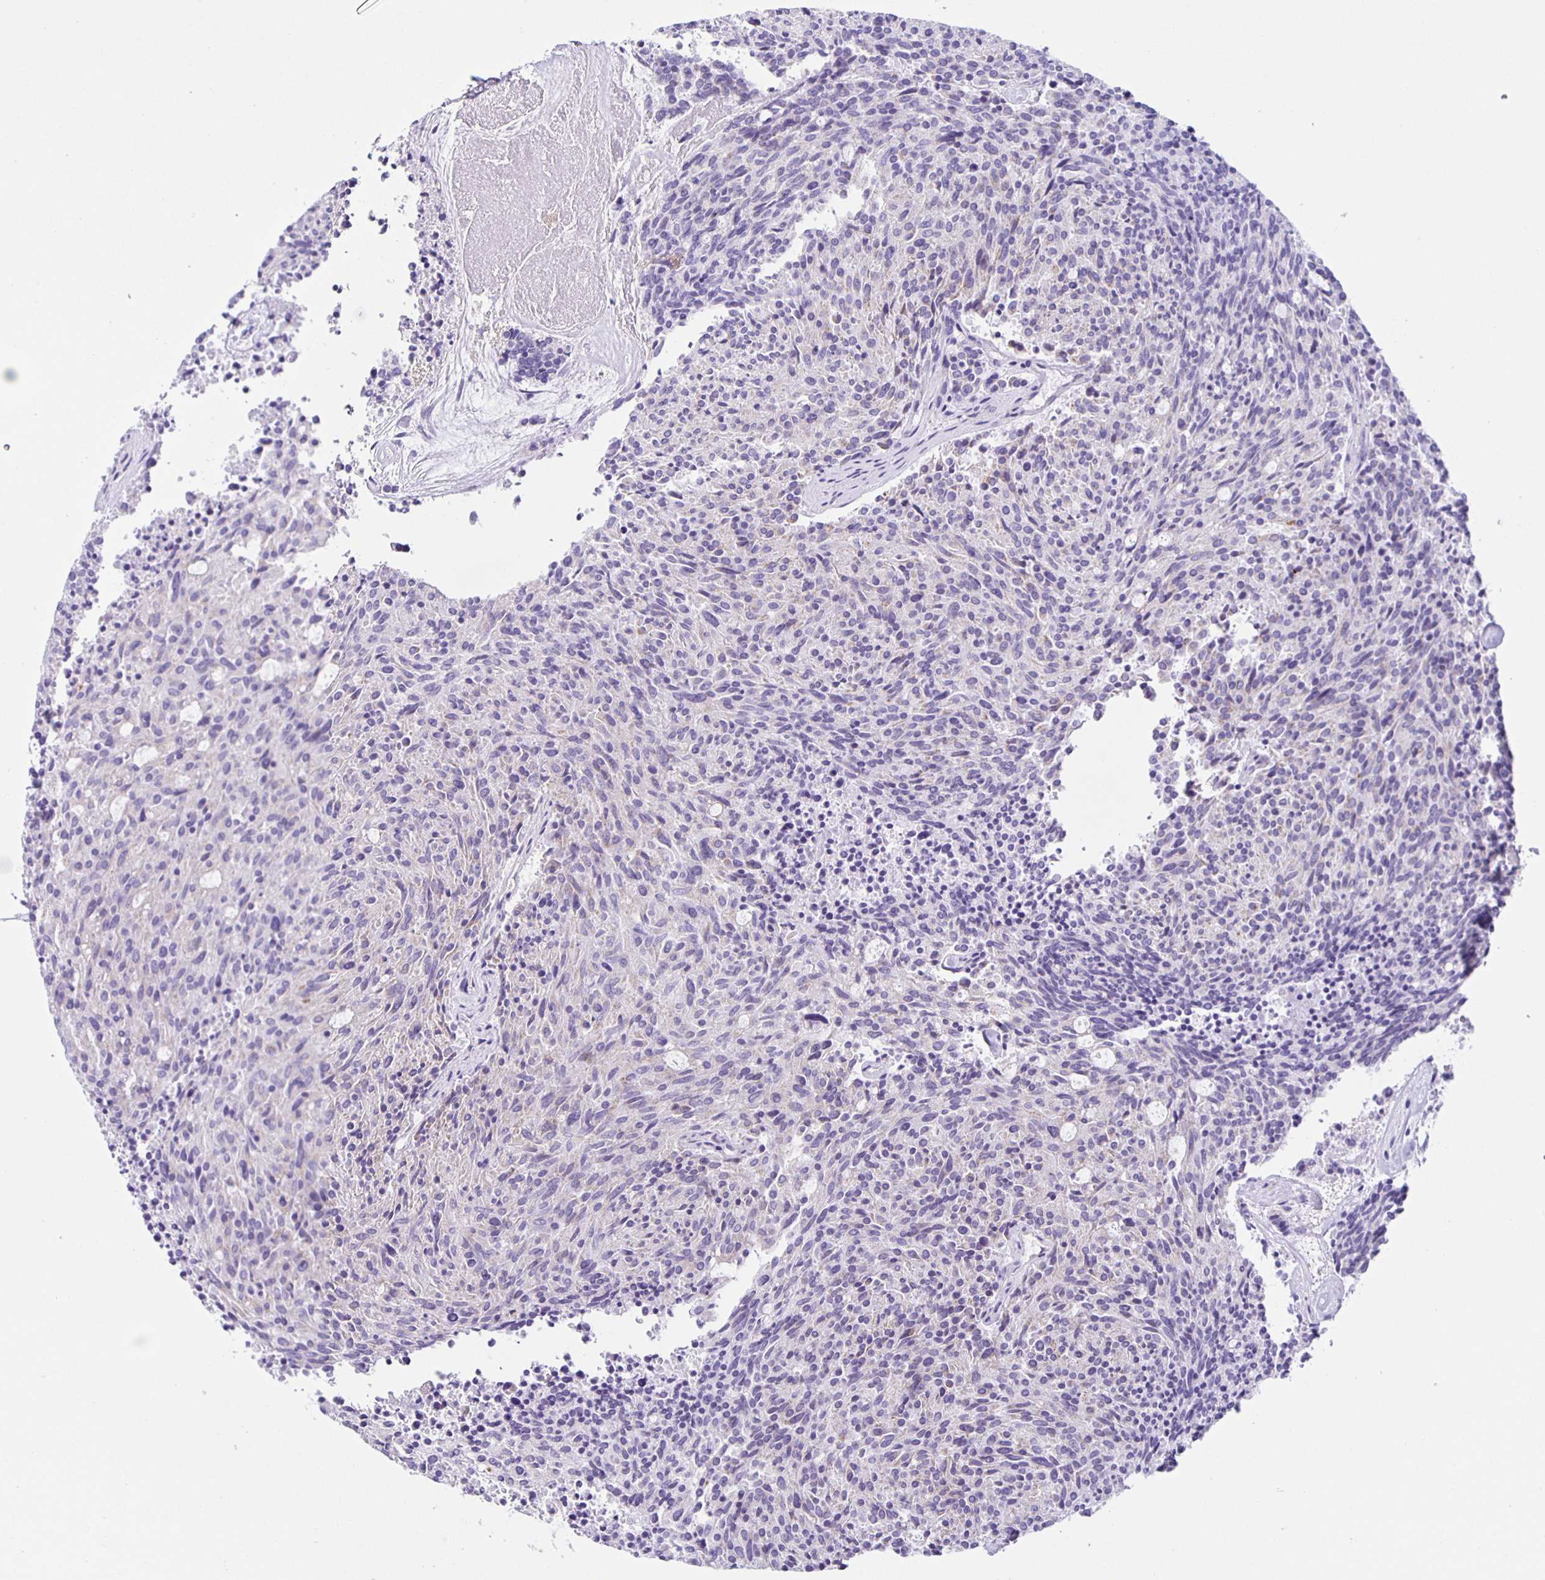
{"staining": {"intensity": "negative", "quantity": "none", "location": "none"}, "tissue": "carcinoid", "cell_type": "Tumor cells", "image_type": "cancer", "snomed": [{"axis": "morphology", "description": "Carcinoid, malignant, NOS"}, {"axis": "topography", "description": "Pancreas"}], "caption": "Human carcinoid stained for a protein using immunohistochemistry (IHC) demonstrates no positivity in tumor cells.", "gene": "AQP6", "patient": {"sex": "female", "age": 54}}